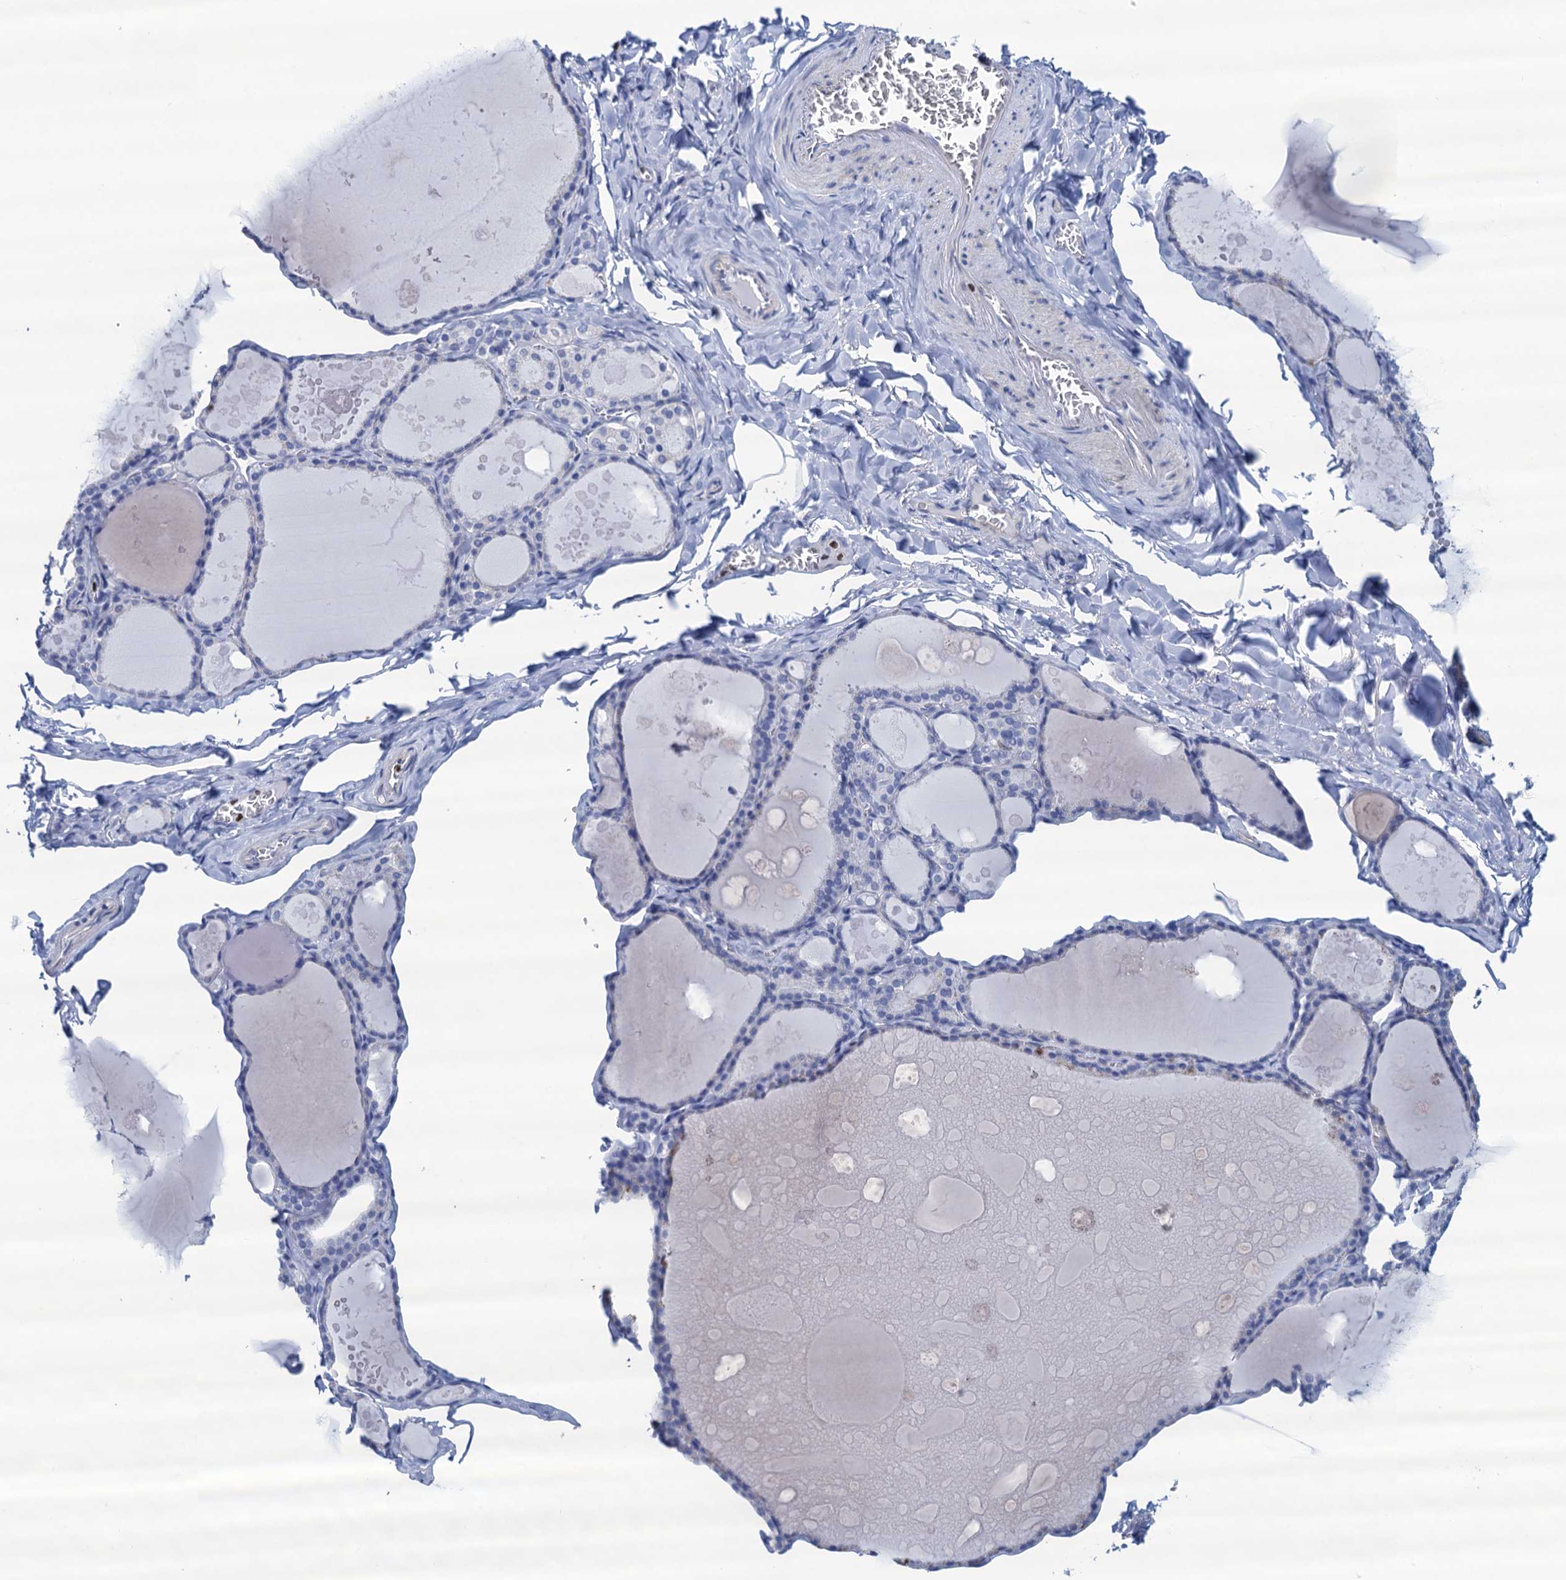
{"staining": {"intensity": "negative", "quantity": "none", "location": "none"}, "tissue": "thyroid gland", "cell_type": "Glandular cells", "image_type": "normal", "snomed": [{"axis": "morphology", "description": "Normal tissue, NOS"}, {"axis": "topography", "description": "Thyroid gland"}], "caption": "Immunohistochemistry (IHC) histopathology image of normal thyroid gland stained for a protein (brown), which demonstrates no expression in glandular cells.", "gene": "RHCG", "patient": {"sex": "male", "age": 56}}